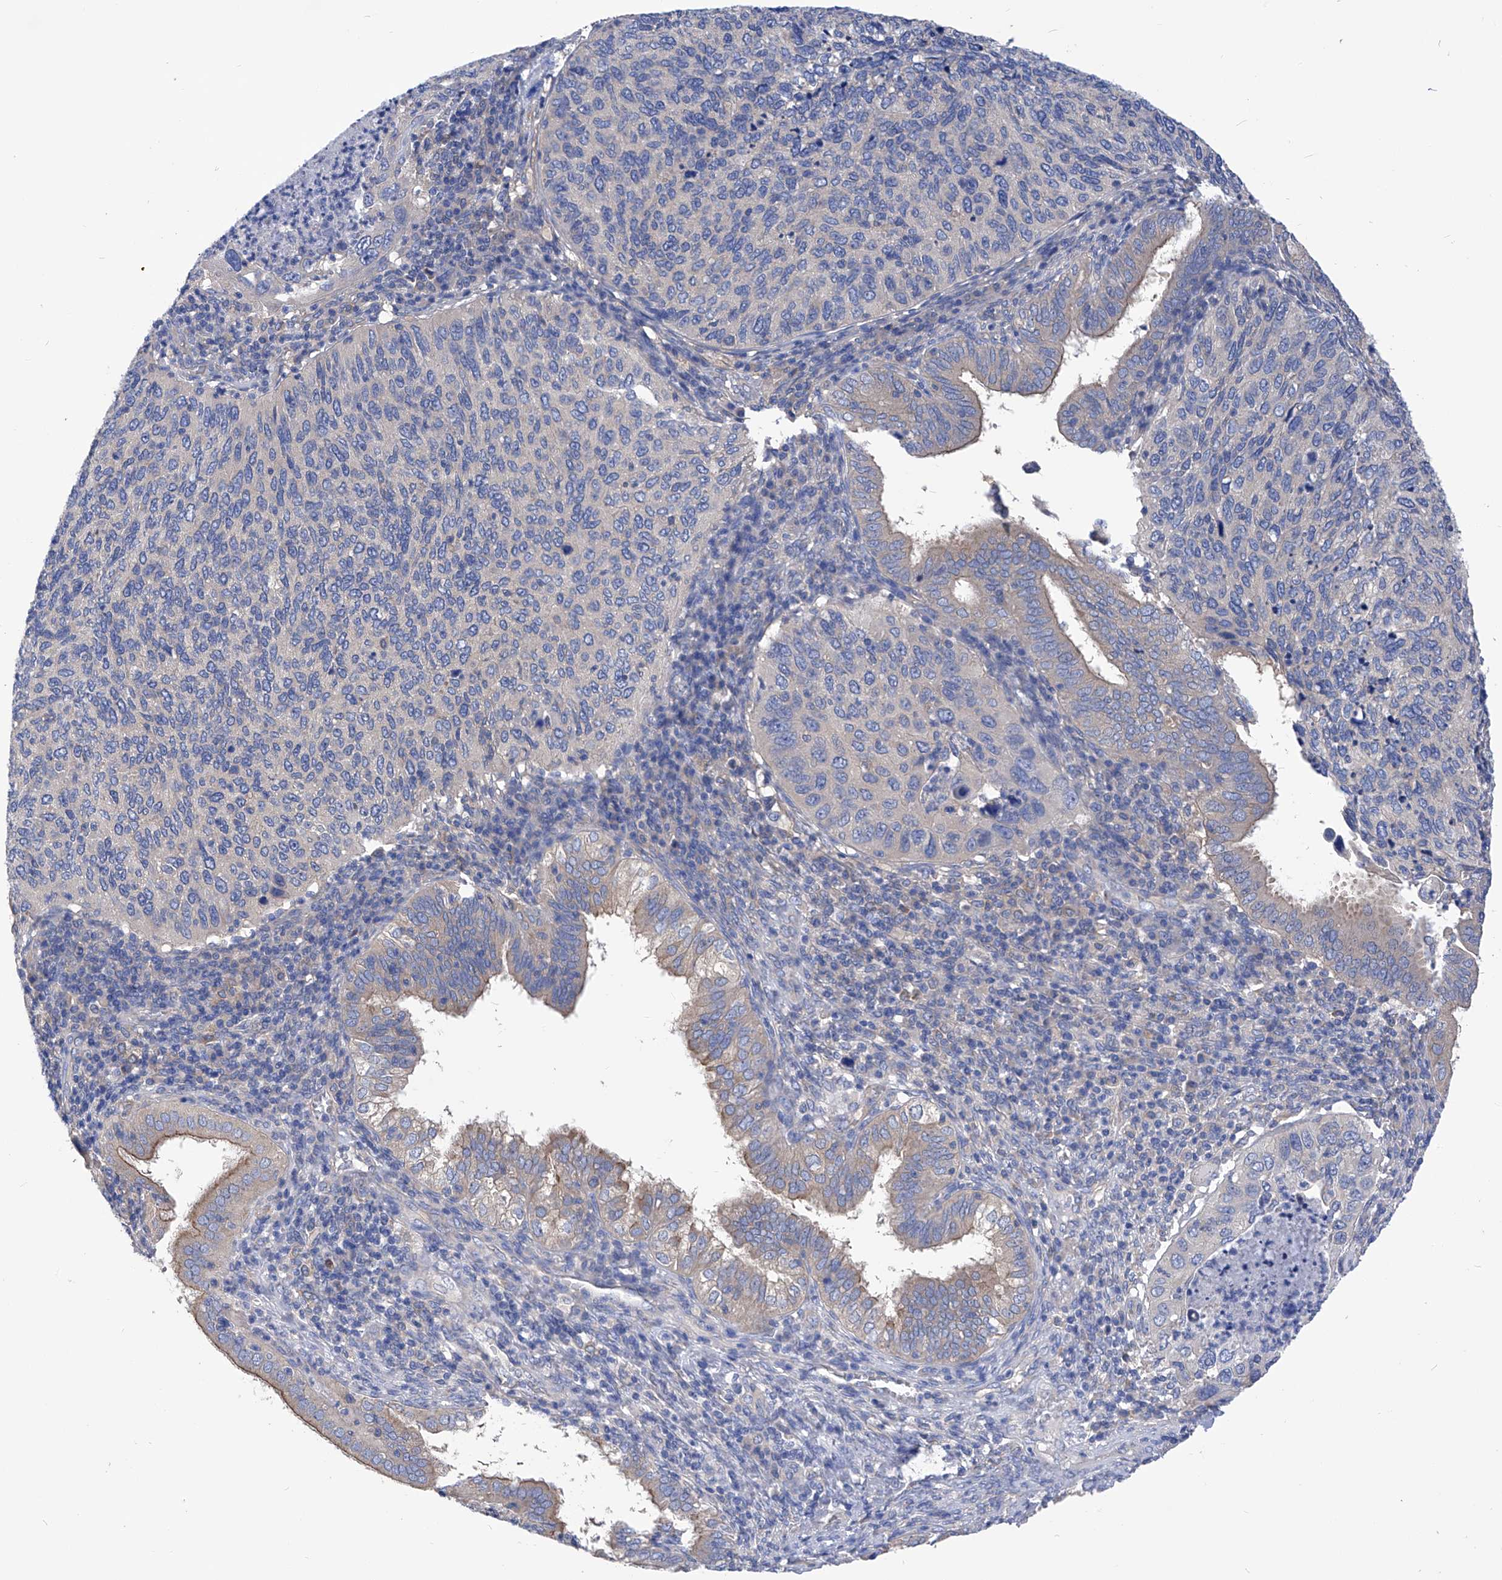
{"staining": {"intensity": "moderate", "quantity": "<25%", "location": "cytoplasmic/membranous"}, "tissue": "cervical cancer", "cell_type": "Tumor cells", "image_type": "cancer", "snomed": [{"axis": "morphology", "description": "Squamous cell carcinoma, NOS"}, {"axis": "topography", "description": "Cervix"}], "caption": "Moderate cytoplasmic/membranous protein staining is identified in about <25% of tumor cells in cervical squamous cell carcinoma. (DAB IHC, brown staining for protein, blue staining for nuclei).", "gene": "XPNPEP1", "patient": {"sex": "female", "age": 38}}